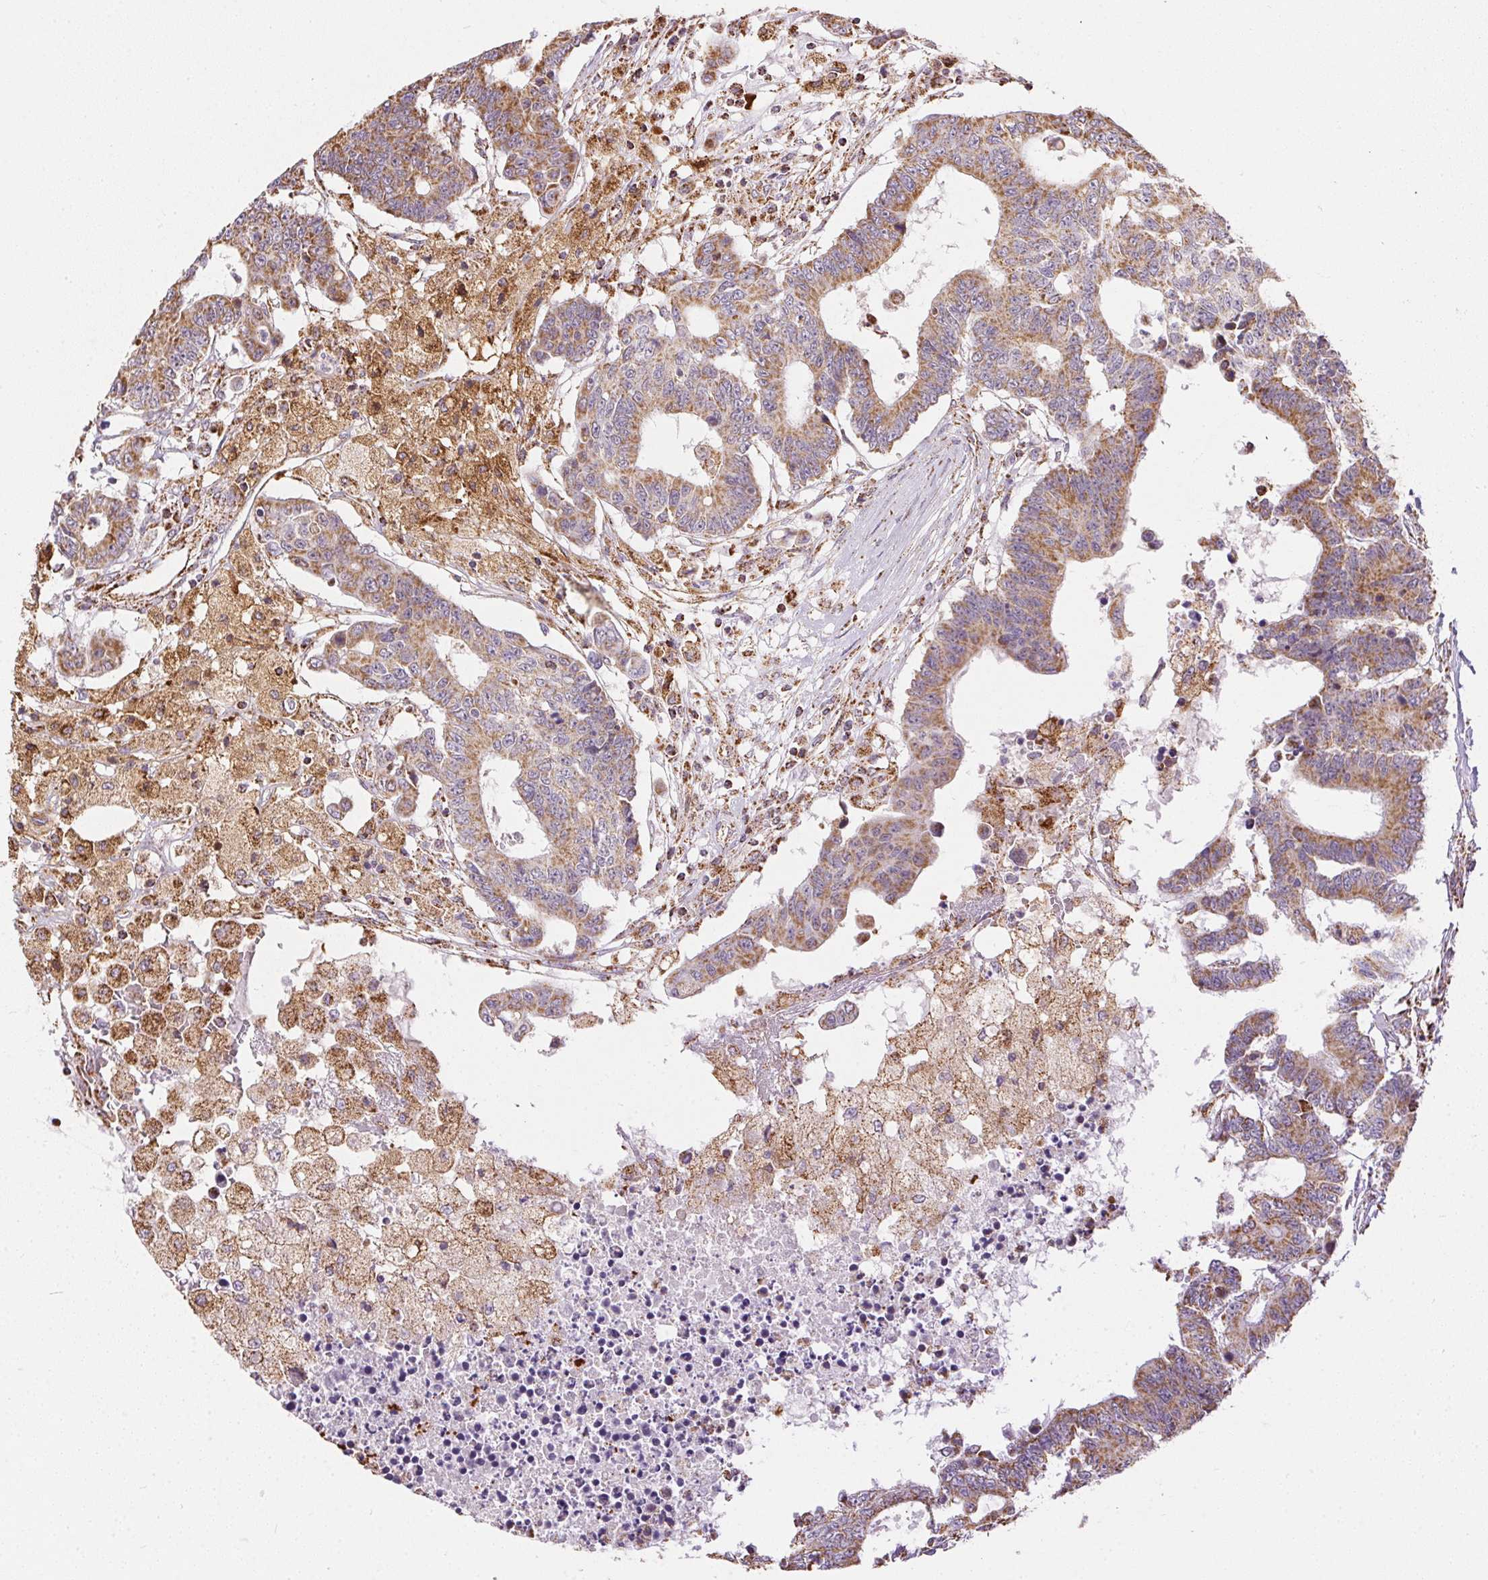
{"staining": {"intensity": "moderate", "quantity": ">75%", "location": "cytoplasmic/membranous"}, "tissue": "colorectal cancer", "cell_type": "Tumor cells", "image_type": "cancer", "snomed": [{"axis": "morphology", "description": "Adenocarcinoma, NOS"}, {"axis": "topography", "description": "Colon"}], "caption": "Colorectal adenocarcinoma tissue reveals moderate cytoplasmic/membranous positivity in approximately >75% of tumor cells, visualized by immunohistochemistry. (brown staining indicates protein expression, while blue staining denotes nuclei).", "gene": "MAPK11", "patient": {"sex": "female", "age": 48}}